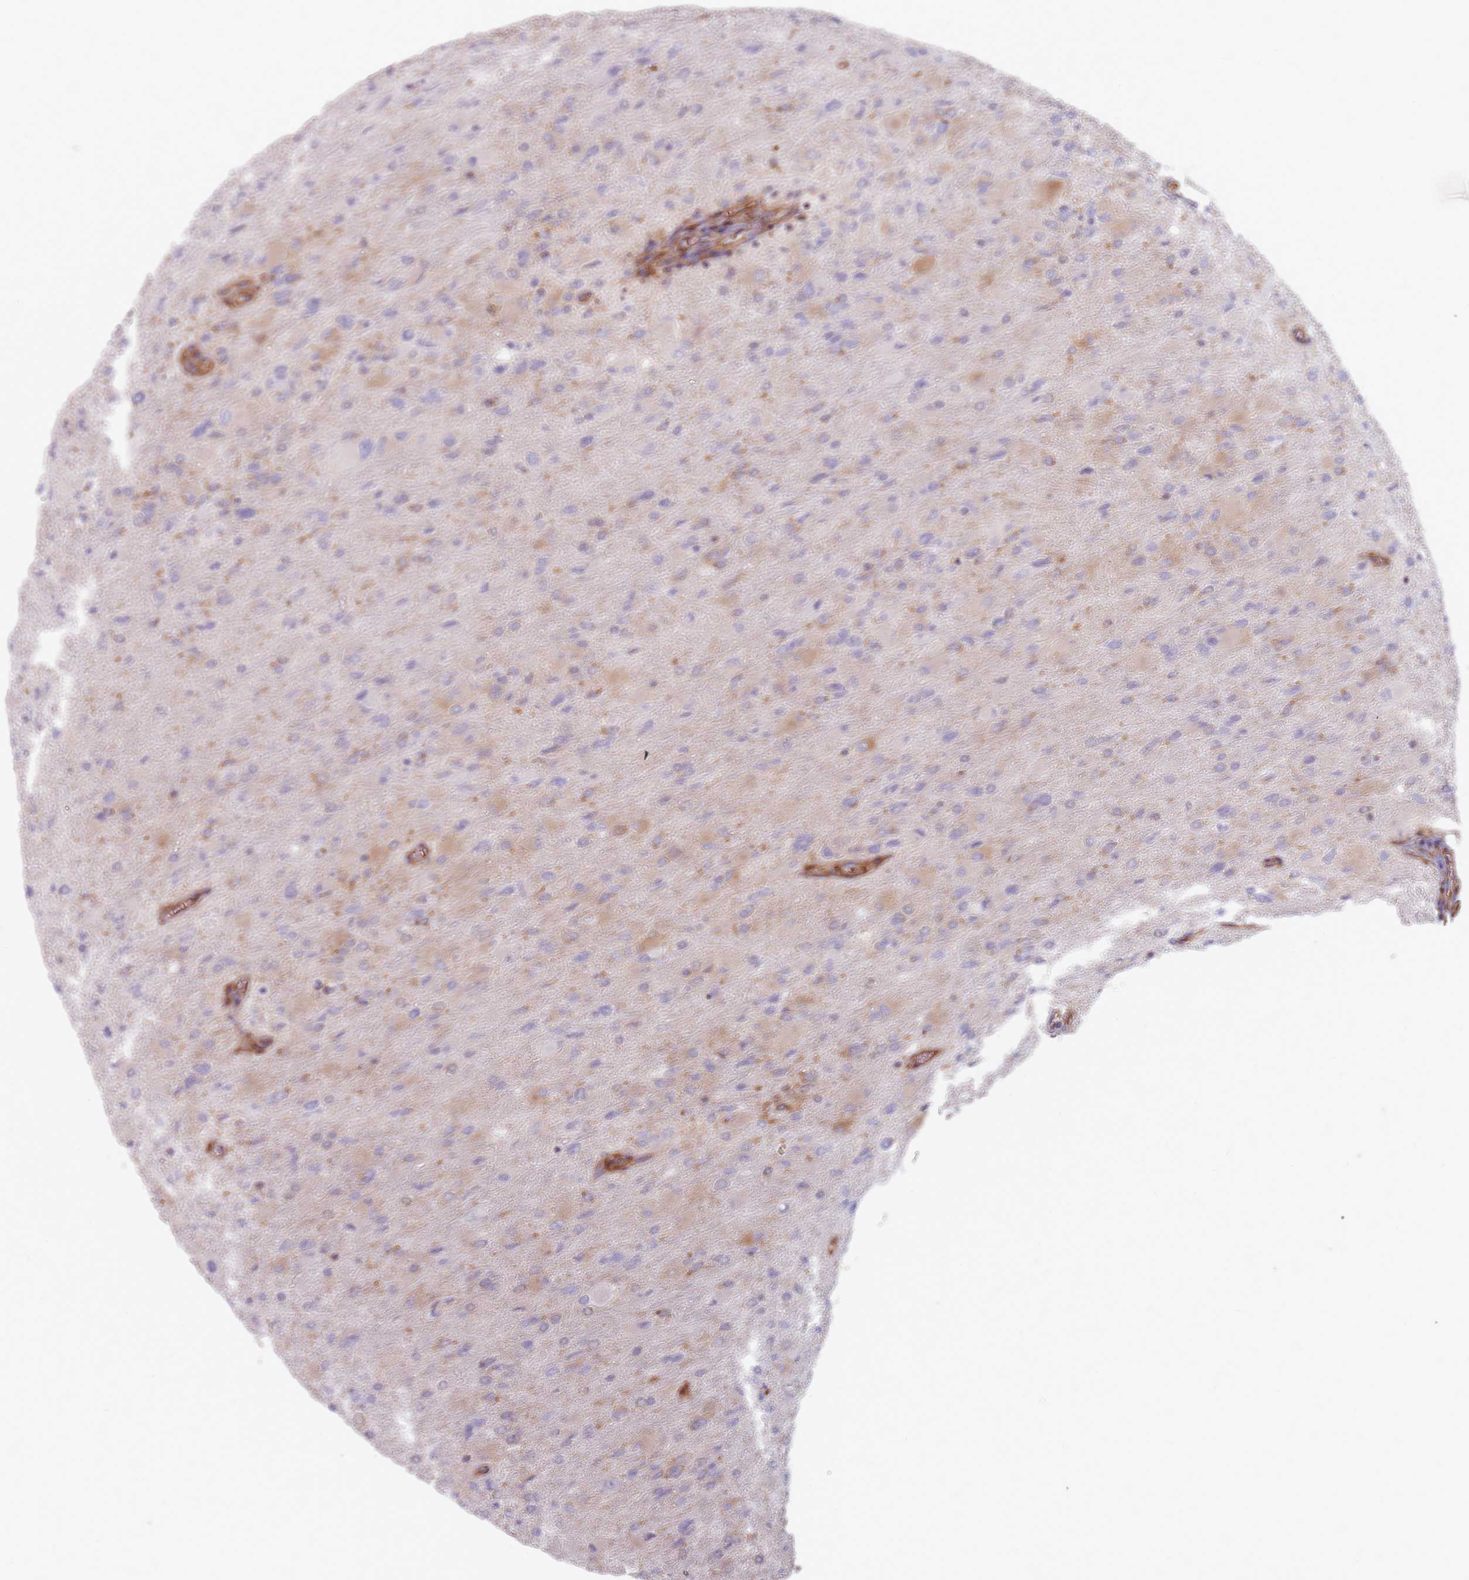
{"staining": {"intensity": "weak", "quantity": "<25%", "location": "cytoplasmic/membranous"}, "tissue": "glioma", "cell_type": "Tumor cells", "image_type": "cancer", "snomed": [{"axis": "morphology", "description": "Glioma, malignant, High grade"}, {"axis": "topography", "description": "Cerebral cortex"}], "caption": "An immunohistochemistry image of glioma is shown. There is no staining in tumor cells of glioma.", "gene": "TPD52L2", "patient": {"sex": "female", "age": 36}}